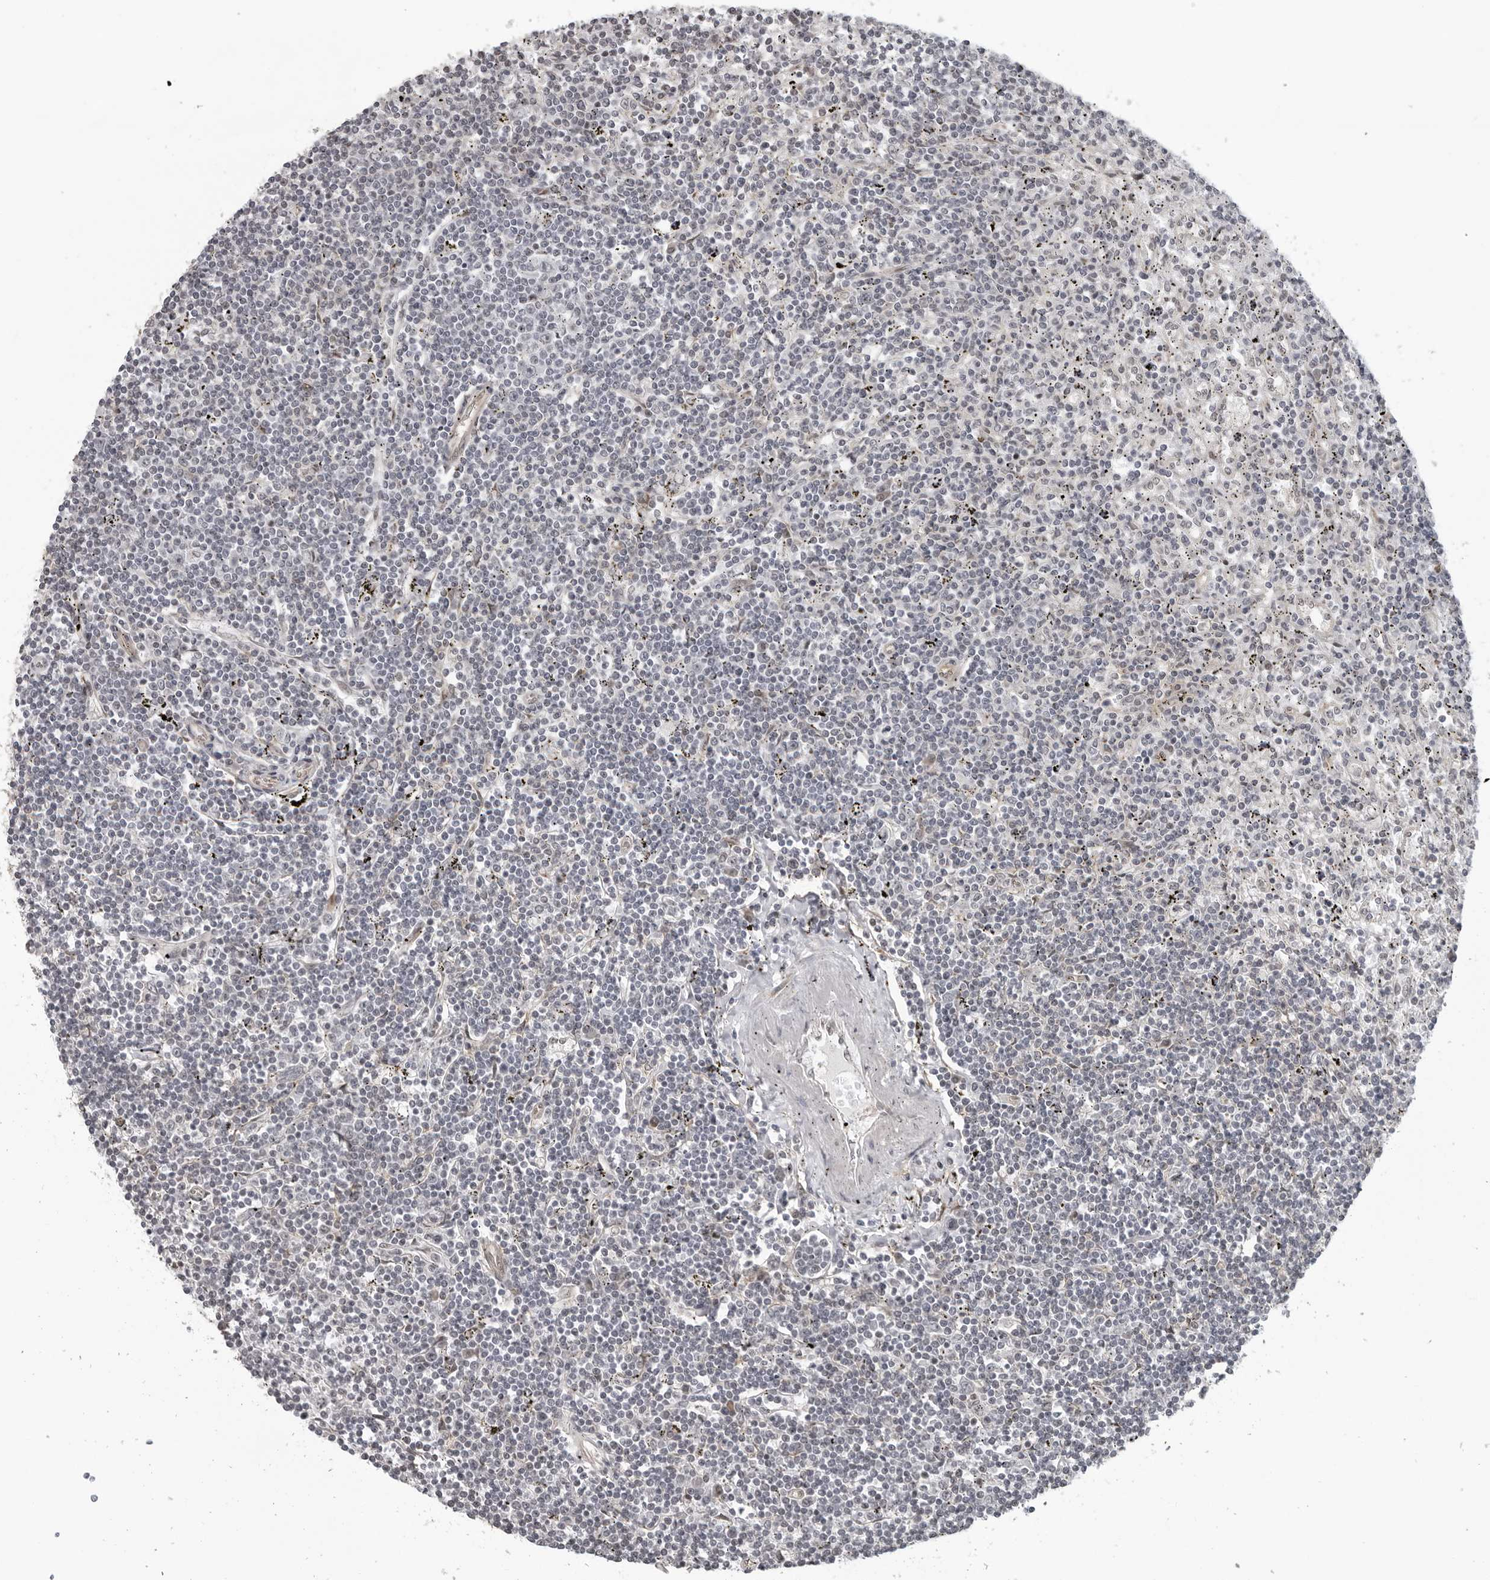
{"staining": {"intensity": "negative", "quantity": "none", "location": "none"}, "tissue": "lymphoma", "cell_type": "Tumor cells", "image_type": "cancer", "snomed": [{"axis": "morphology", "description": "Malignant lymphoma, non-Hodgkin's type, Low grade"}, {"axis": "topography", "description": "Spleen"}], "caption": "DAB (3,3'-diaminobenzidine) immunohistochemical staining of lymphoma shows no significant staining in tumor cells.", "gene": "MAF", "patient": {"sex": "male", "age": 76}}